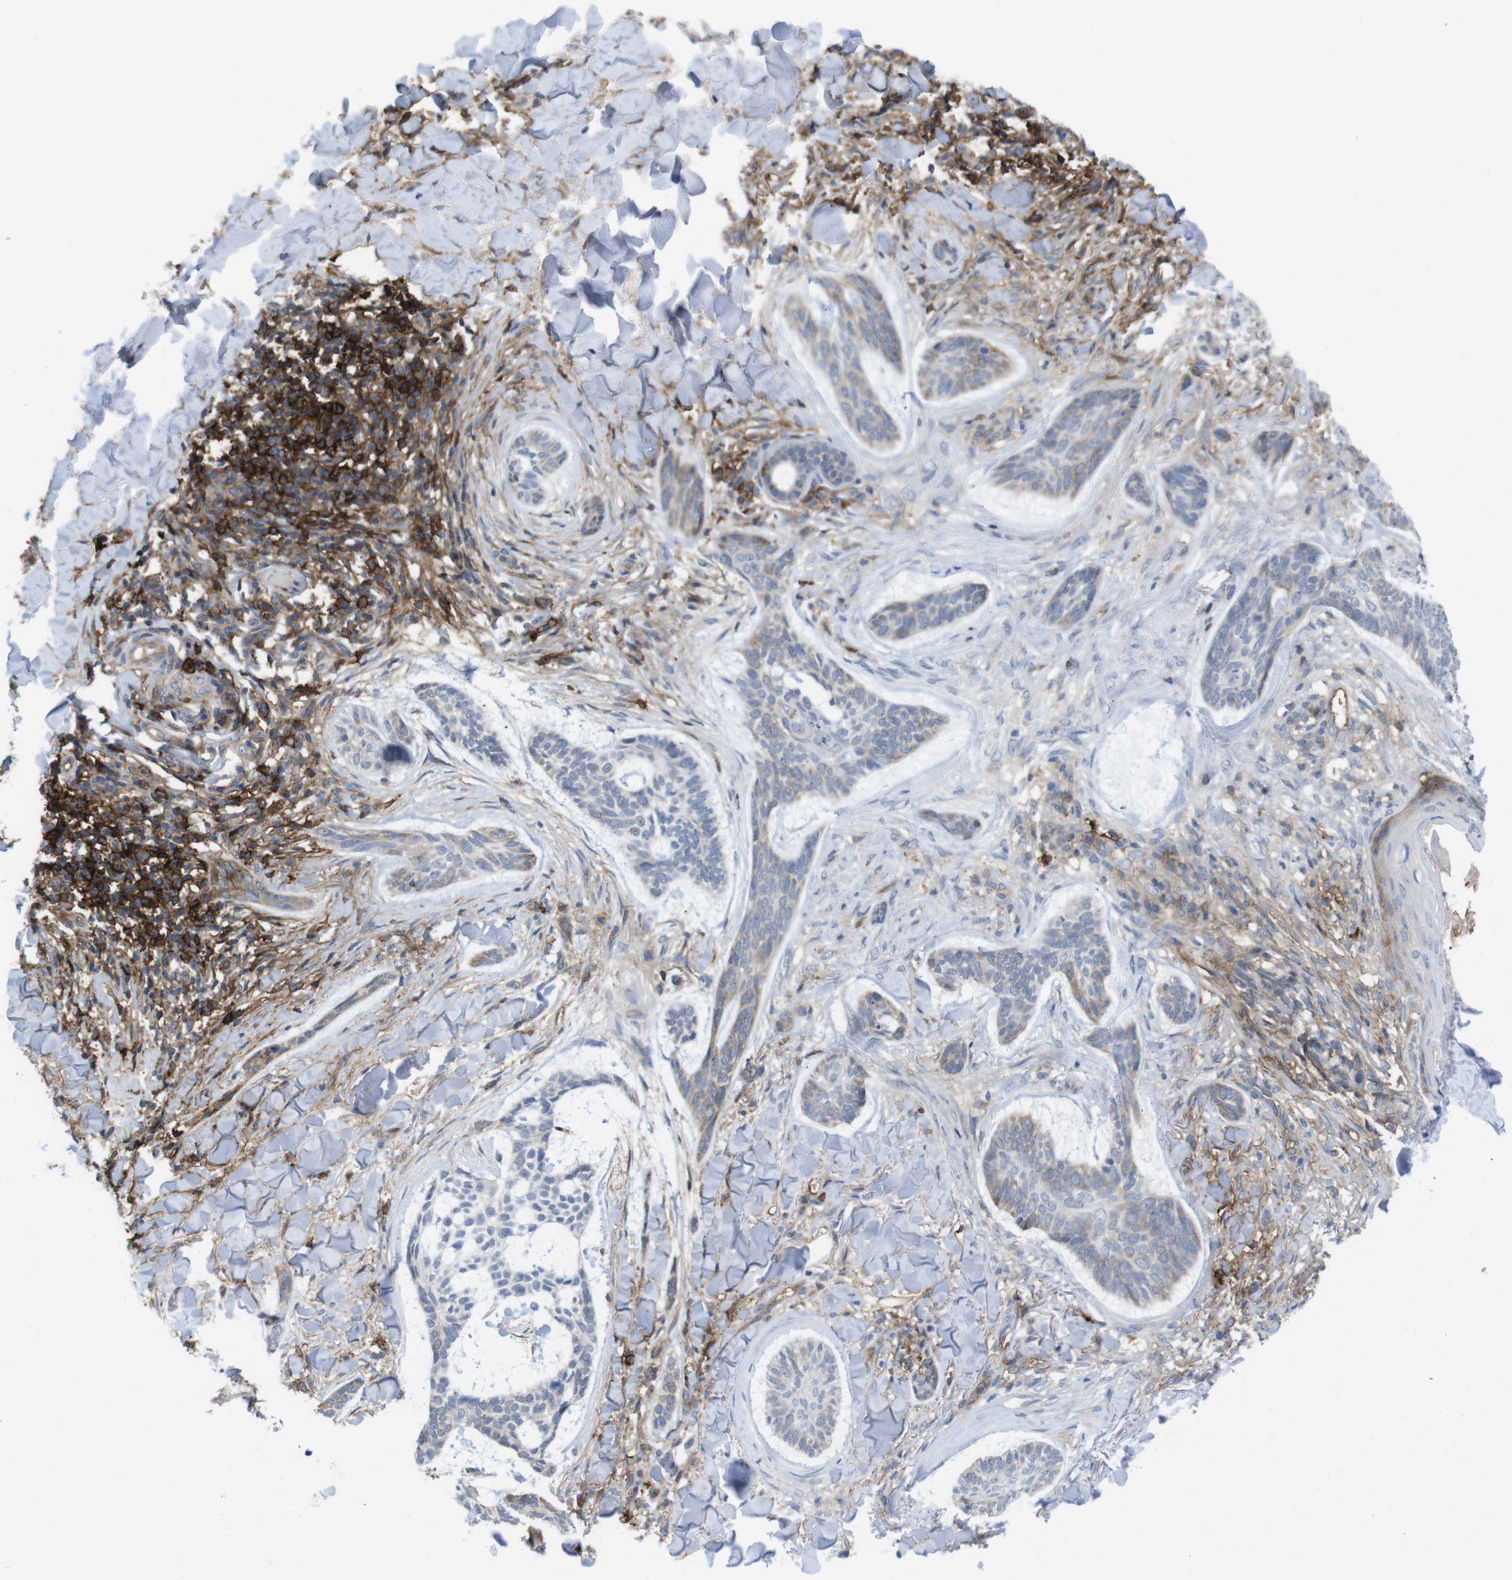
{"staining": {"intensity": "weak", "quantity": "<25%", "location": "cytoplasmic/membranous"}, "tissue": "skin cancer", "cell_type": "Tumor cells", "image_type": "cancer", "snomed": [{"axis": "morphology", "description": "Basal cell carcinoma"}, {"axis": "topography", "description": "Skin"}], "caption": "This is a histopathology image of immunohistochemistry (IHC) staining of skin cancer (basal cell carcinoma), which shows no staining in tumor cells. The staining was performed using DAB to visualize the protein expression in brown, while the nuclei were stained in blue with hematoxylin (Magnification: 20x).", "gene": "CCR6", "patient": {"sex": "male", "age": 43}}